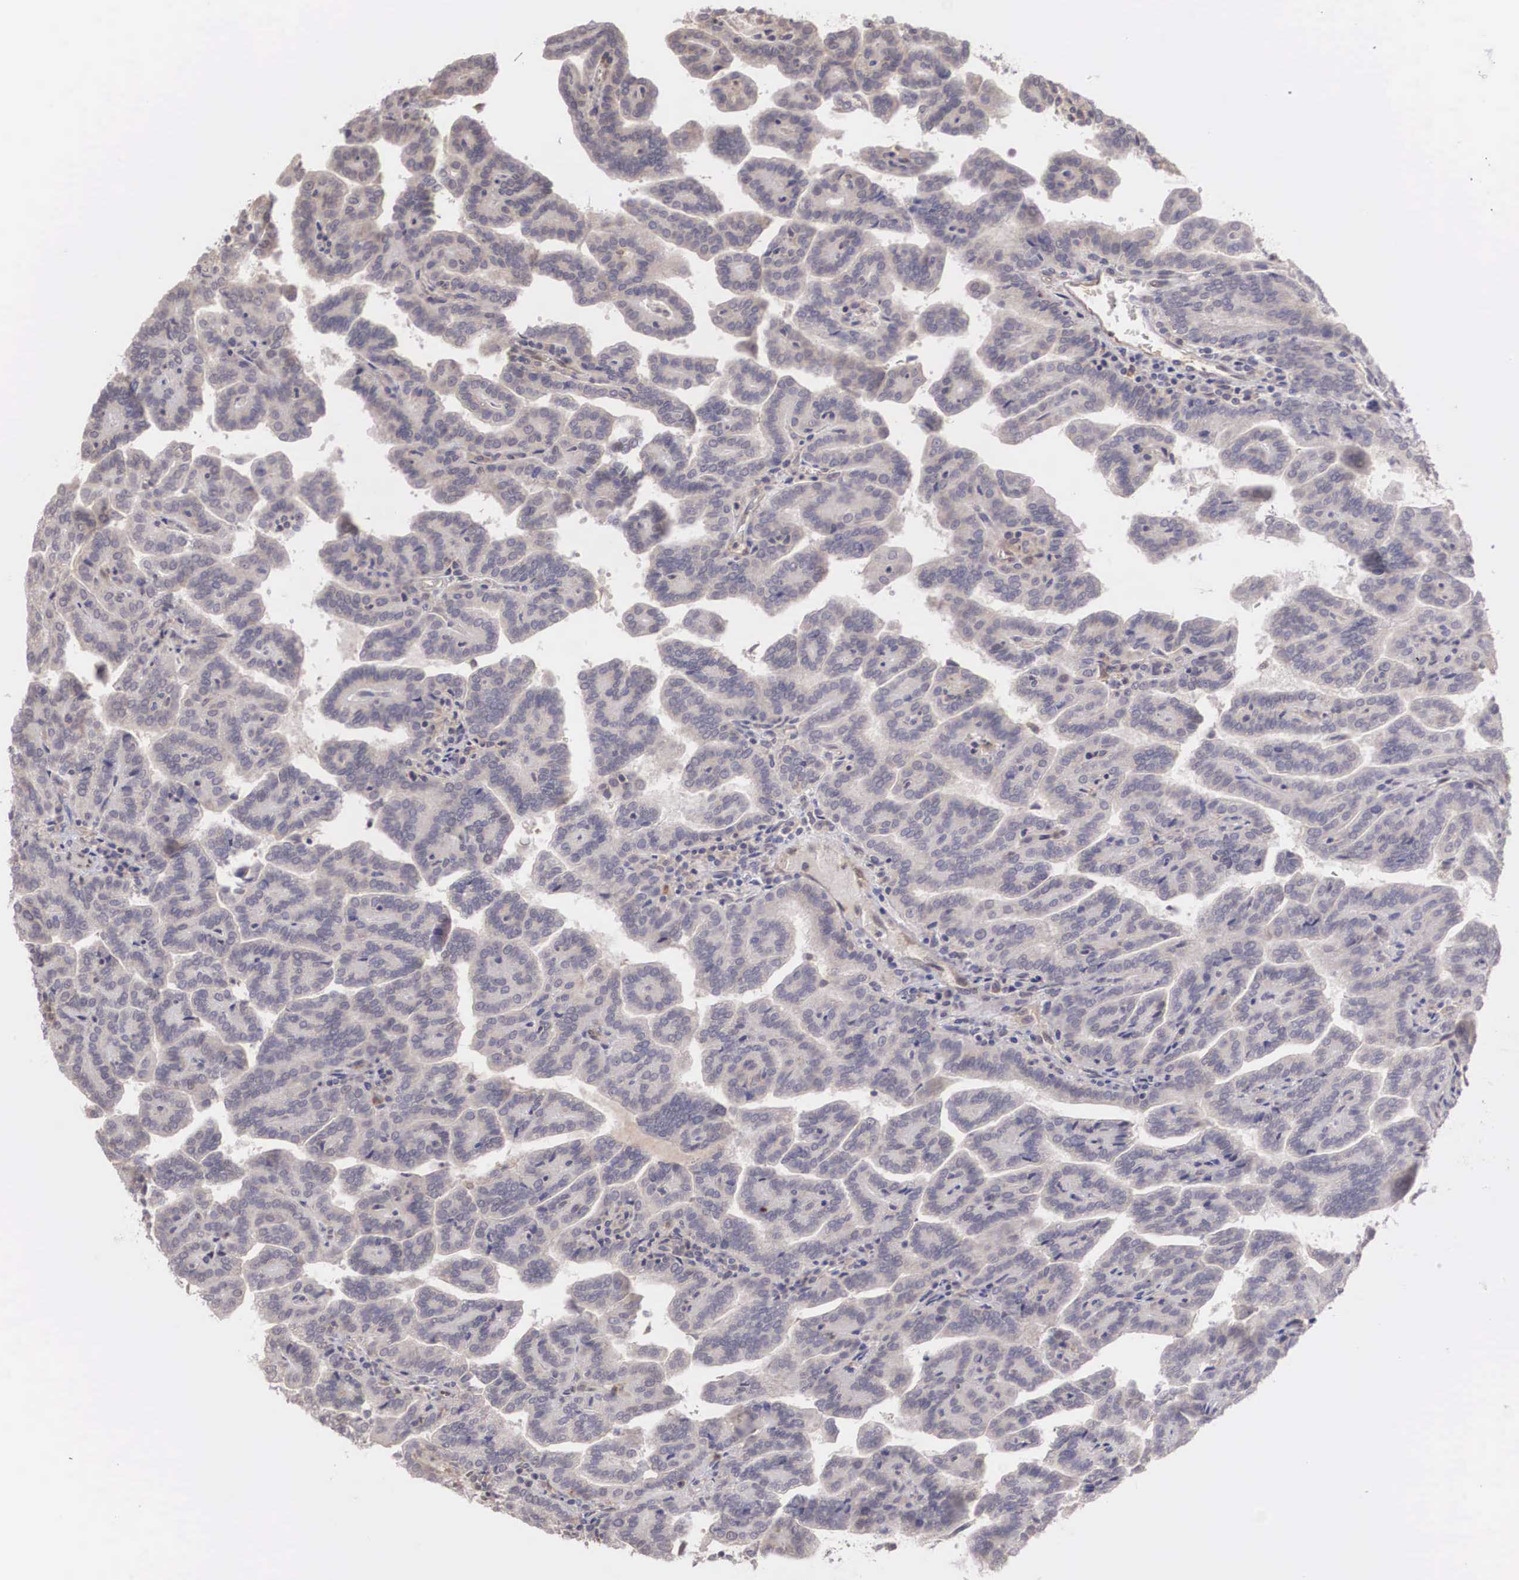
{"staining": {"intensity": "weak", "quantity": "25%-75%", "location": "cytoplasmic/membranous"}, "tissue": "renal cancer", "cell_type": "Tumor cells", "image_type": "cancer", "snomed": [{"axis": "morphology", "description": "Adenocarcinoma, NOS"}, {"axis": "topography", "description": "Kidney"}], "caption": "Renal cancer (adenocarcinoma) stained with DAB (3,3'-diaminobenzidine) immunohistochemistry (IHC) exhibits low levels of weak cytoplasmic/membranous expression in about 25%-75% of tumor cells.", "gene": "DNAJB7", "patient": {"sex": "male", "age": 61}}